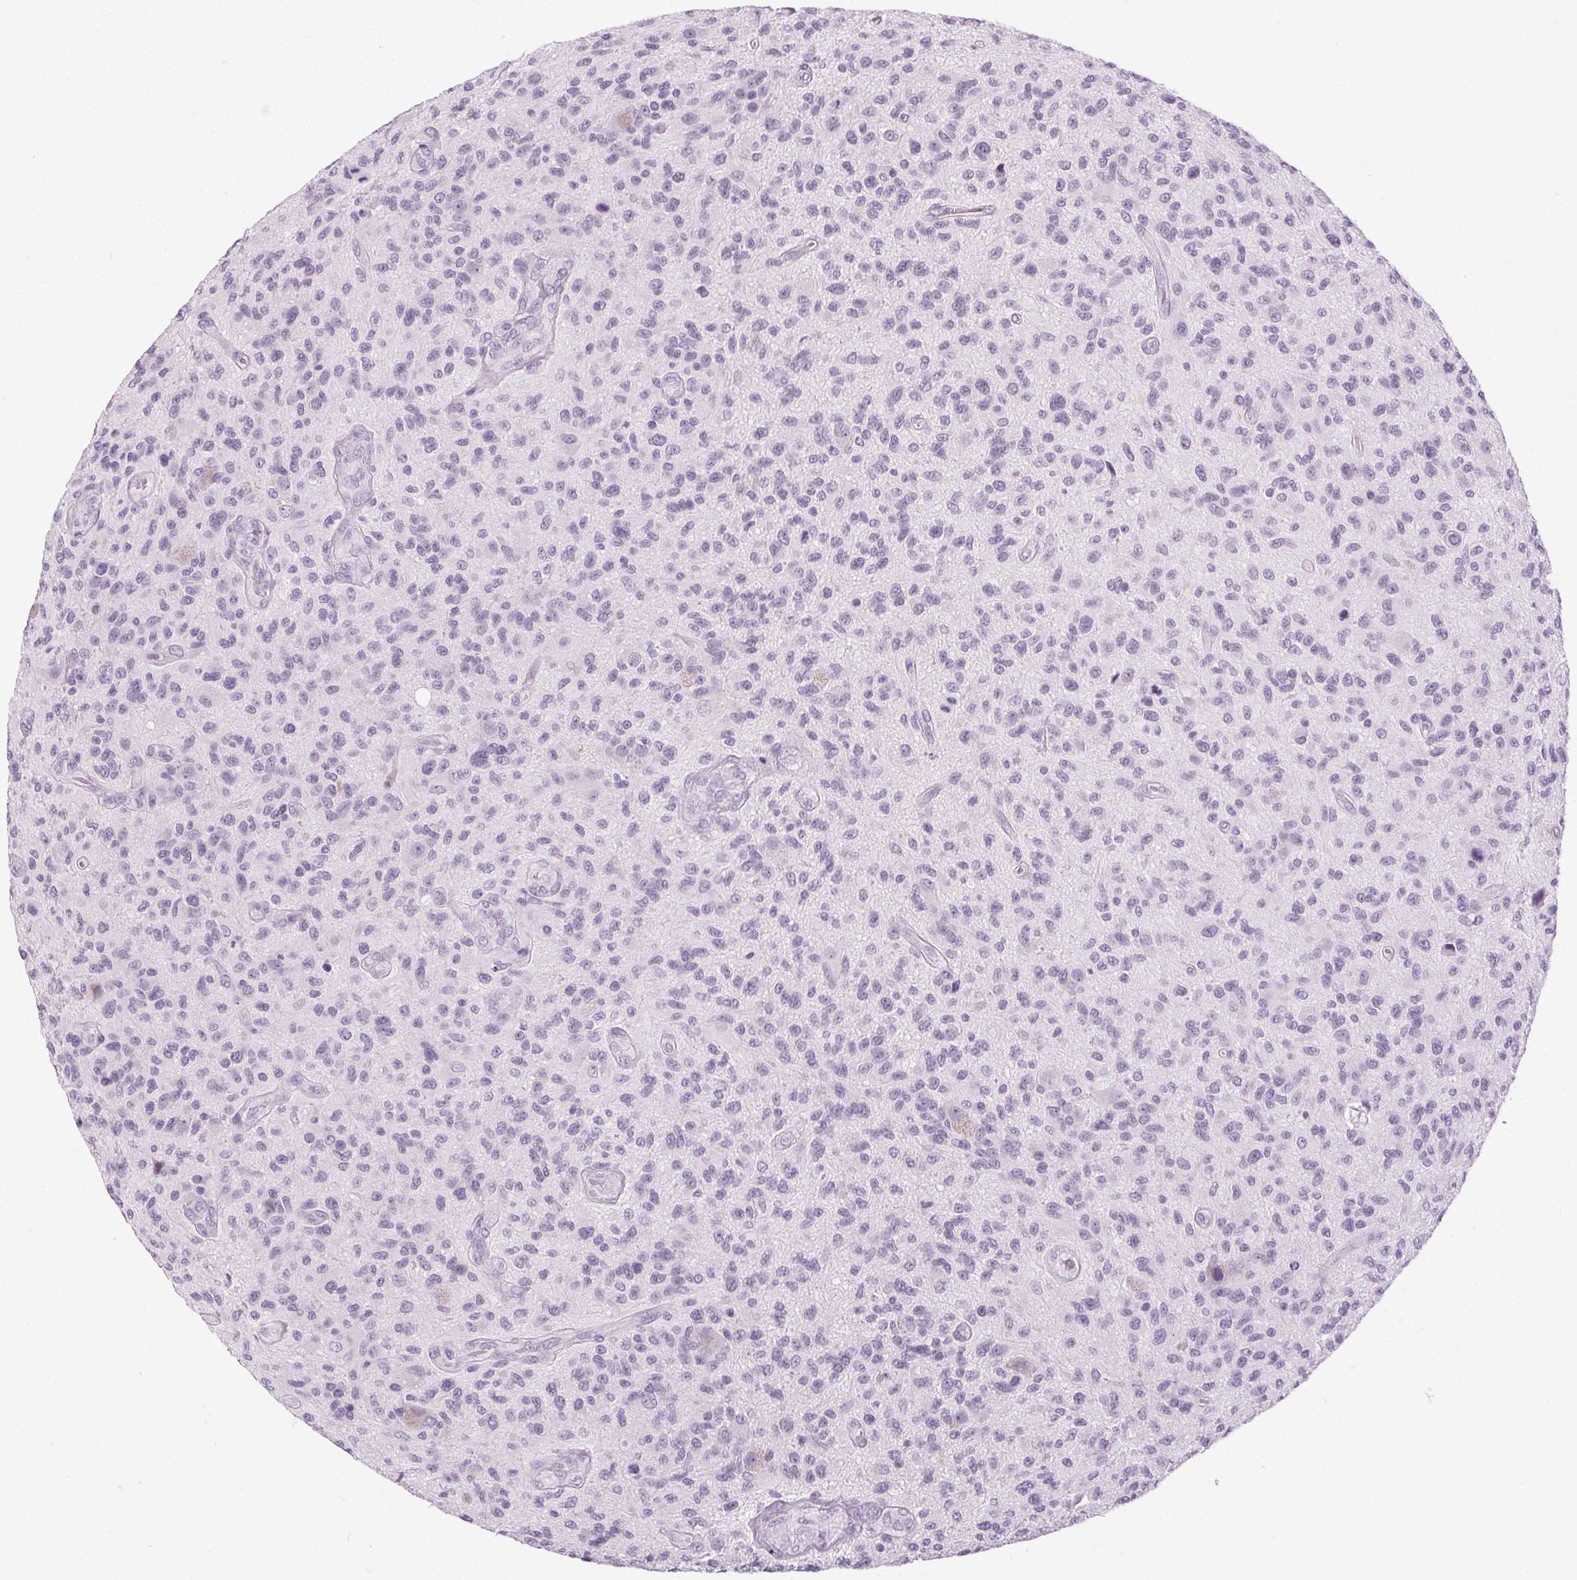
{"staining": {"intensity": "negative", "quantity": "none", "location": "none"}, "tissue": "glioma", "cell_type": "Tumor cells", "image_type": "cancer", "snomed": [{"axis": "morphology", "description": "Glioma, malignant, High grade"}, {"axis": "topography", "description": "Brain"}], "caption": "This micrograph is of glioma stained with immunohistochemistry (IHC) to label a protein in brown with the nuclei are counter-stained blue. There is no staining in tumor cells.", "gene": "POMC", "patient": {"sex": "male", "age": 47}}